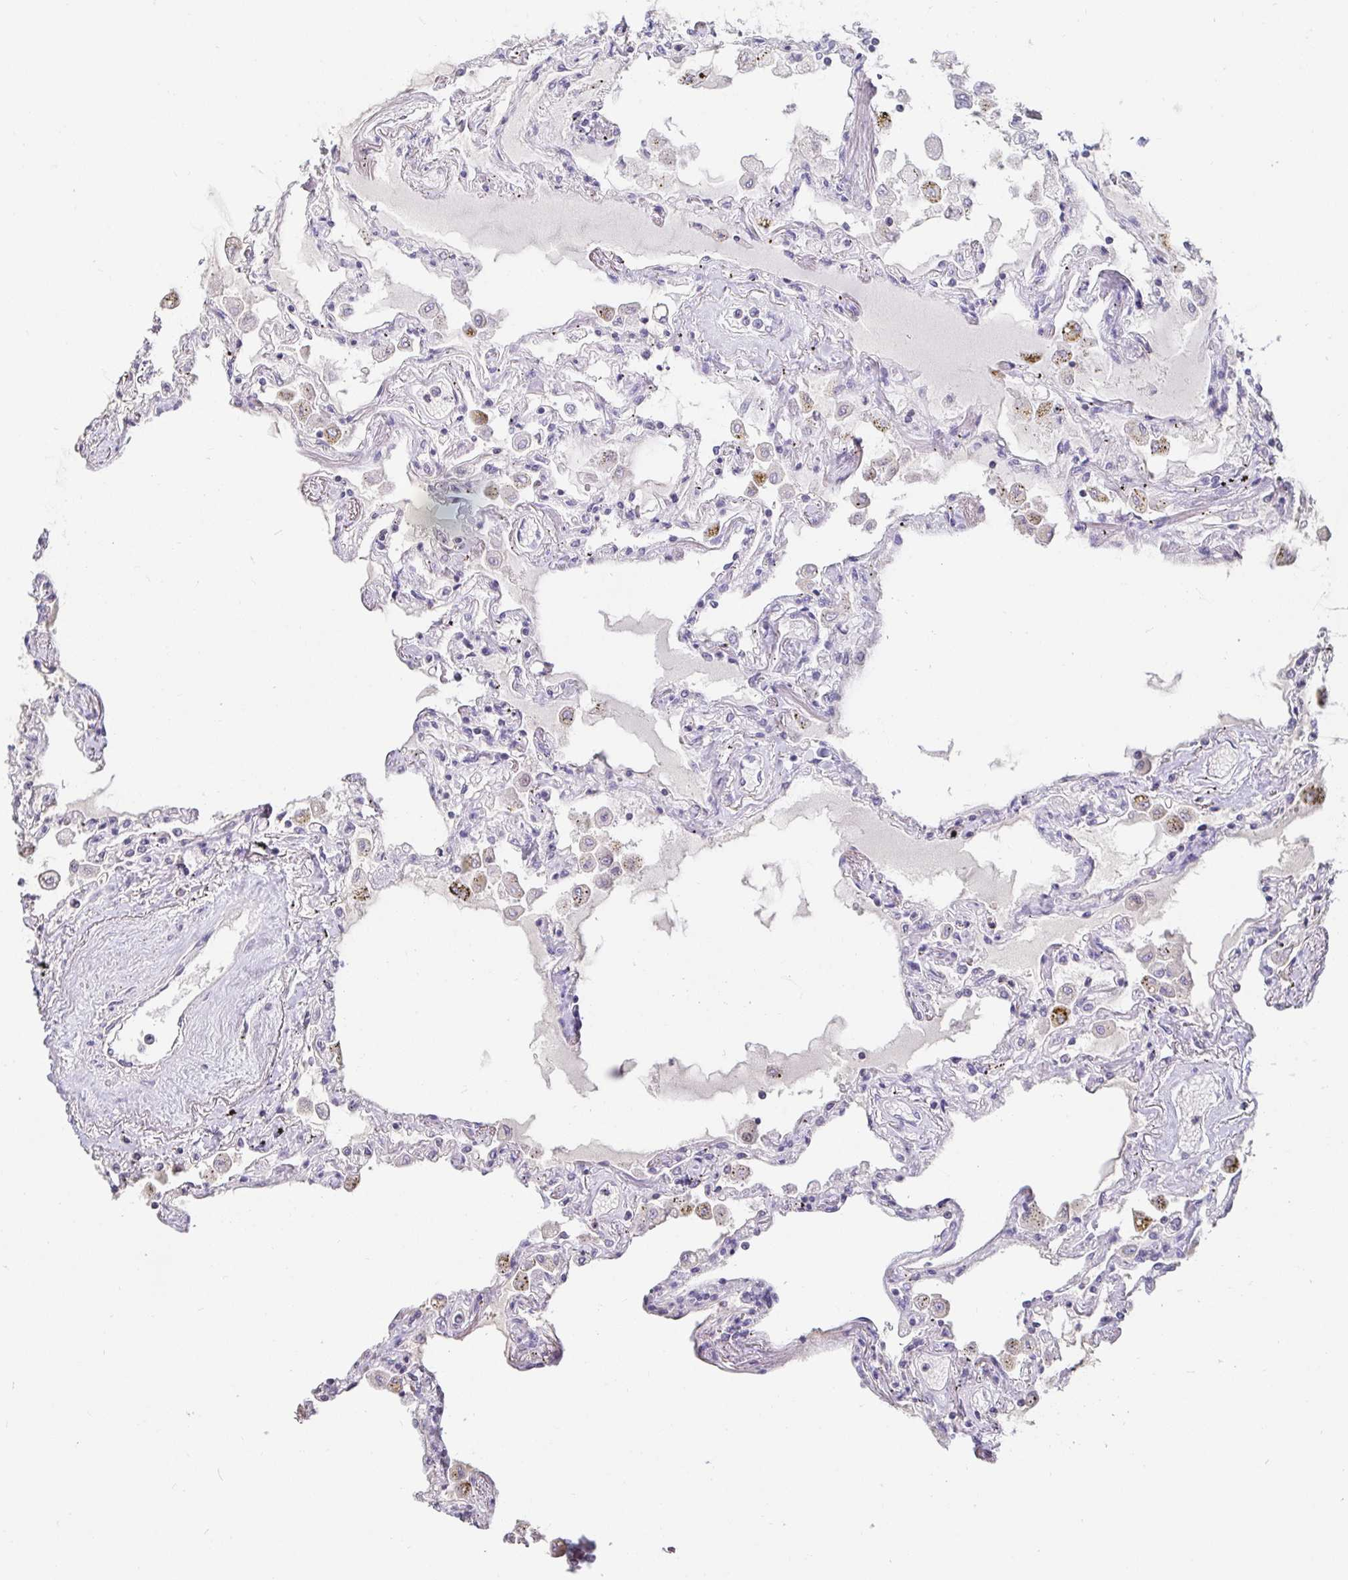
{"staining": {"intensity": "negative", "quantity": "none", "location": "none"}, "tissue": "lung", "cell_type": "Alveolar cells", "image_type": "normal", "snomed": [{"axis": "morphology", "description": "Normal tissue, NOS"}, {"axis": "morphology", "description": "Adenocarcinoma, NOS"}, {"axis": "topography", "description": "Cartilage tissue"}, {"axis": "topography", "description": "Lung"}], "caption": "Immunohistochemistry (IHC) photomicrograph of normal lung: lung stained with DAB reveals no significant protein staining in alveolar cells.", "gene": "ANLN", "patient": {"sex": "female", "age": 67}}